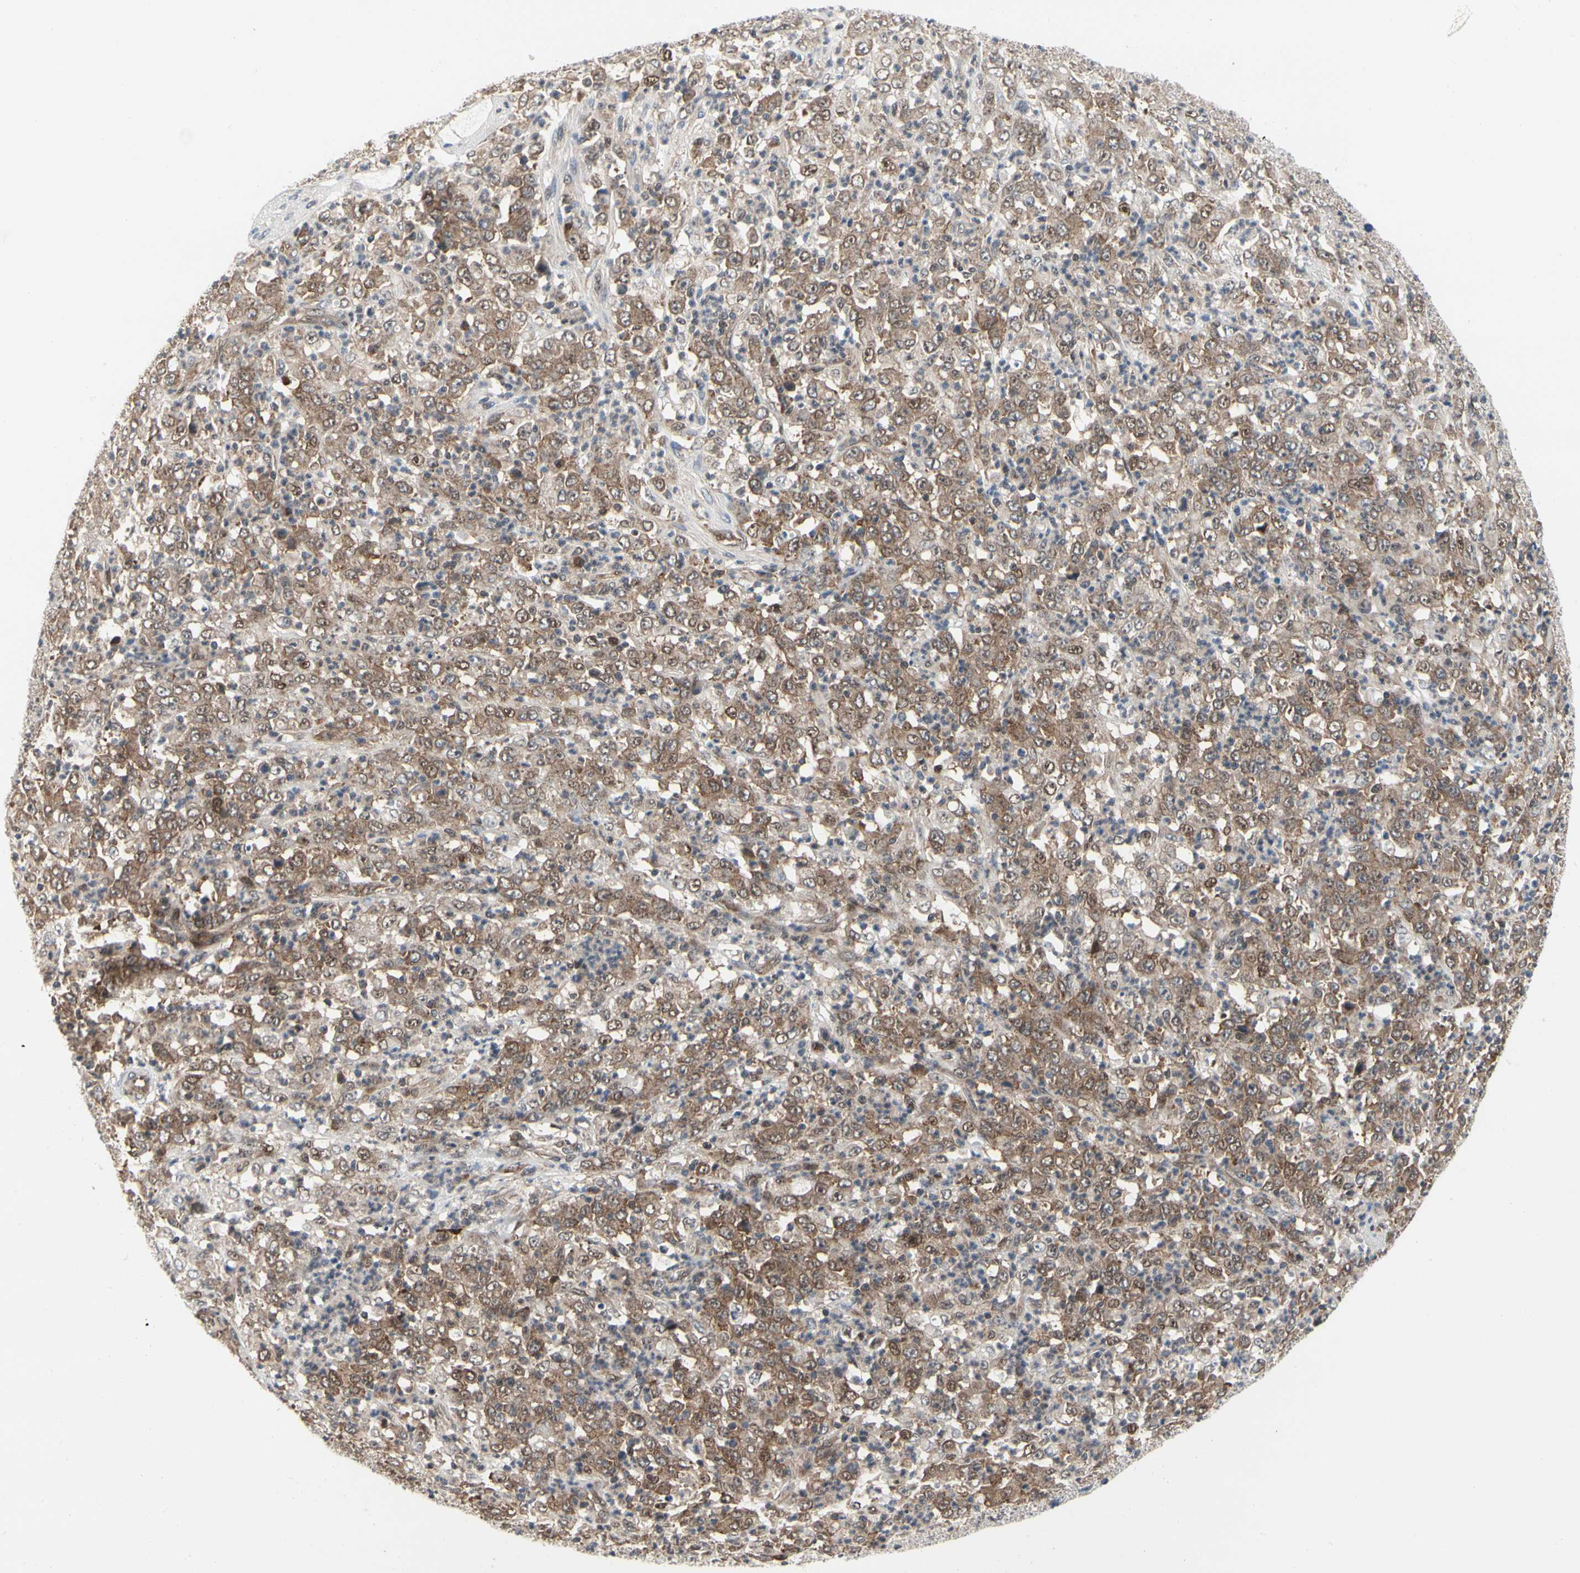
{"staining": {"intensity": "moderate", "quantity": ">75%", "location": "cytoplasmic/membranous"}, "tissue": "stomach cancer", "cell_type": "Tumor cells", "image_type": "cancer", "snomed": [{"axis": "morphology", "description": "Adenocarcinoma, NOS"}, {"axis": "topography", "description": "Stomach, lower"}], "caption": "Tumor cells exhibit medium levels of moderate cytoplasmic/membranous staining in about >75% of cells in human adenocarcinoma (stomach). (IHC, brightfield microscopy, high magnification).", "gene": "CDK5", "patient": {"sex": "female", "age": 71}}